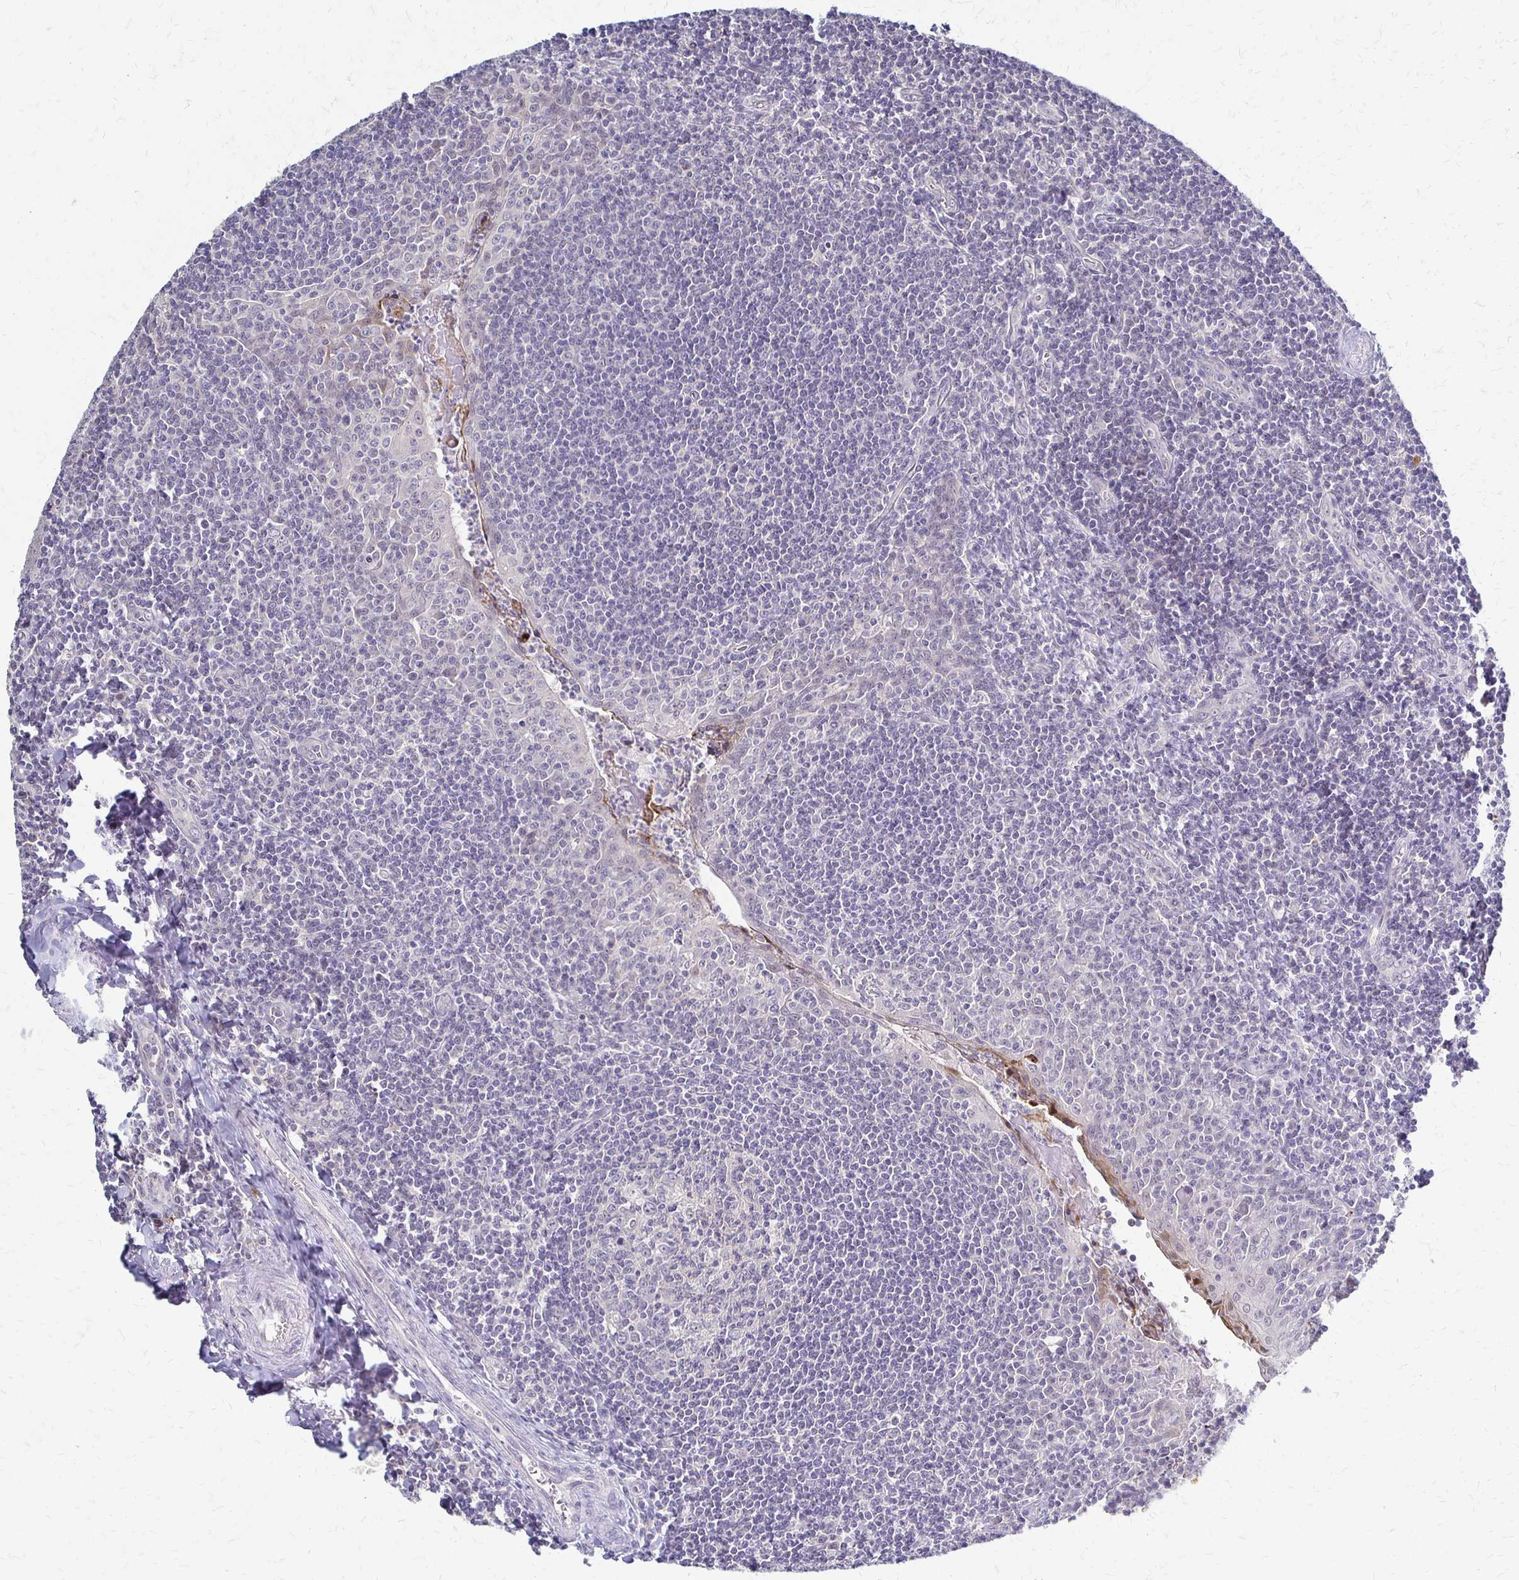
{"staining": {"intensity": "negative", "quantity": "none", "location": "none"}, "tissue": "tonsil", "cell_type": "Germinal center cells", "image_type": "normal", "snomed": [{"axis": "morphology", "description": "Normal tissue, NOS"}, {"axis": "morphology", "description": "Inflammation, NOS"}, {"axis": "topography", "description": "Tonsil"}], "caption": "The image demonstrates no staining of germinal center cells in benign tonsil.", "gene": "SLC9A9", "patient": {"sex": "female", "age": 31}}